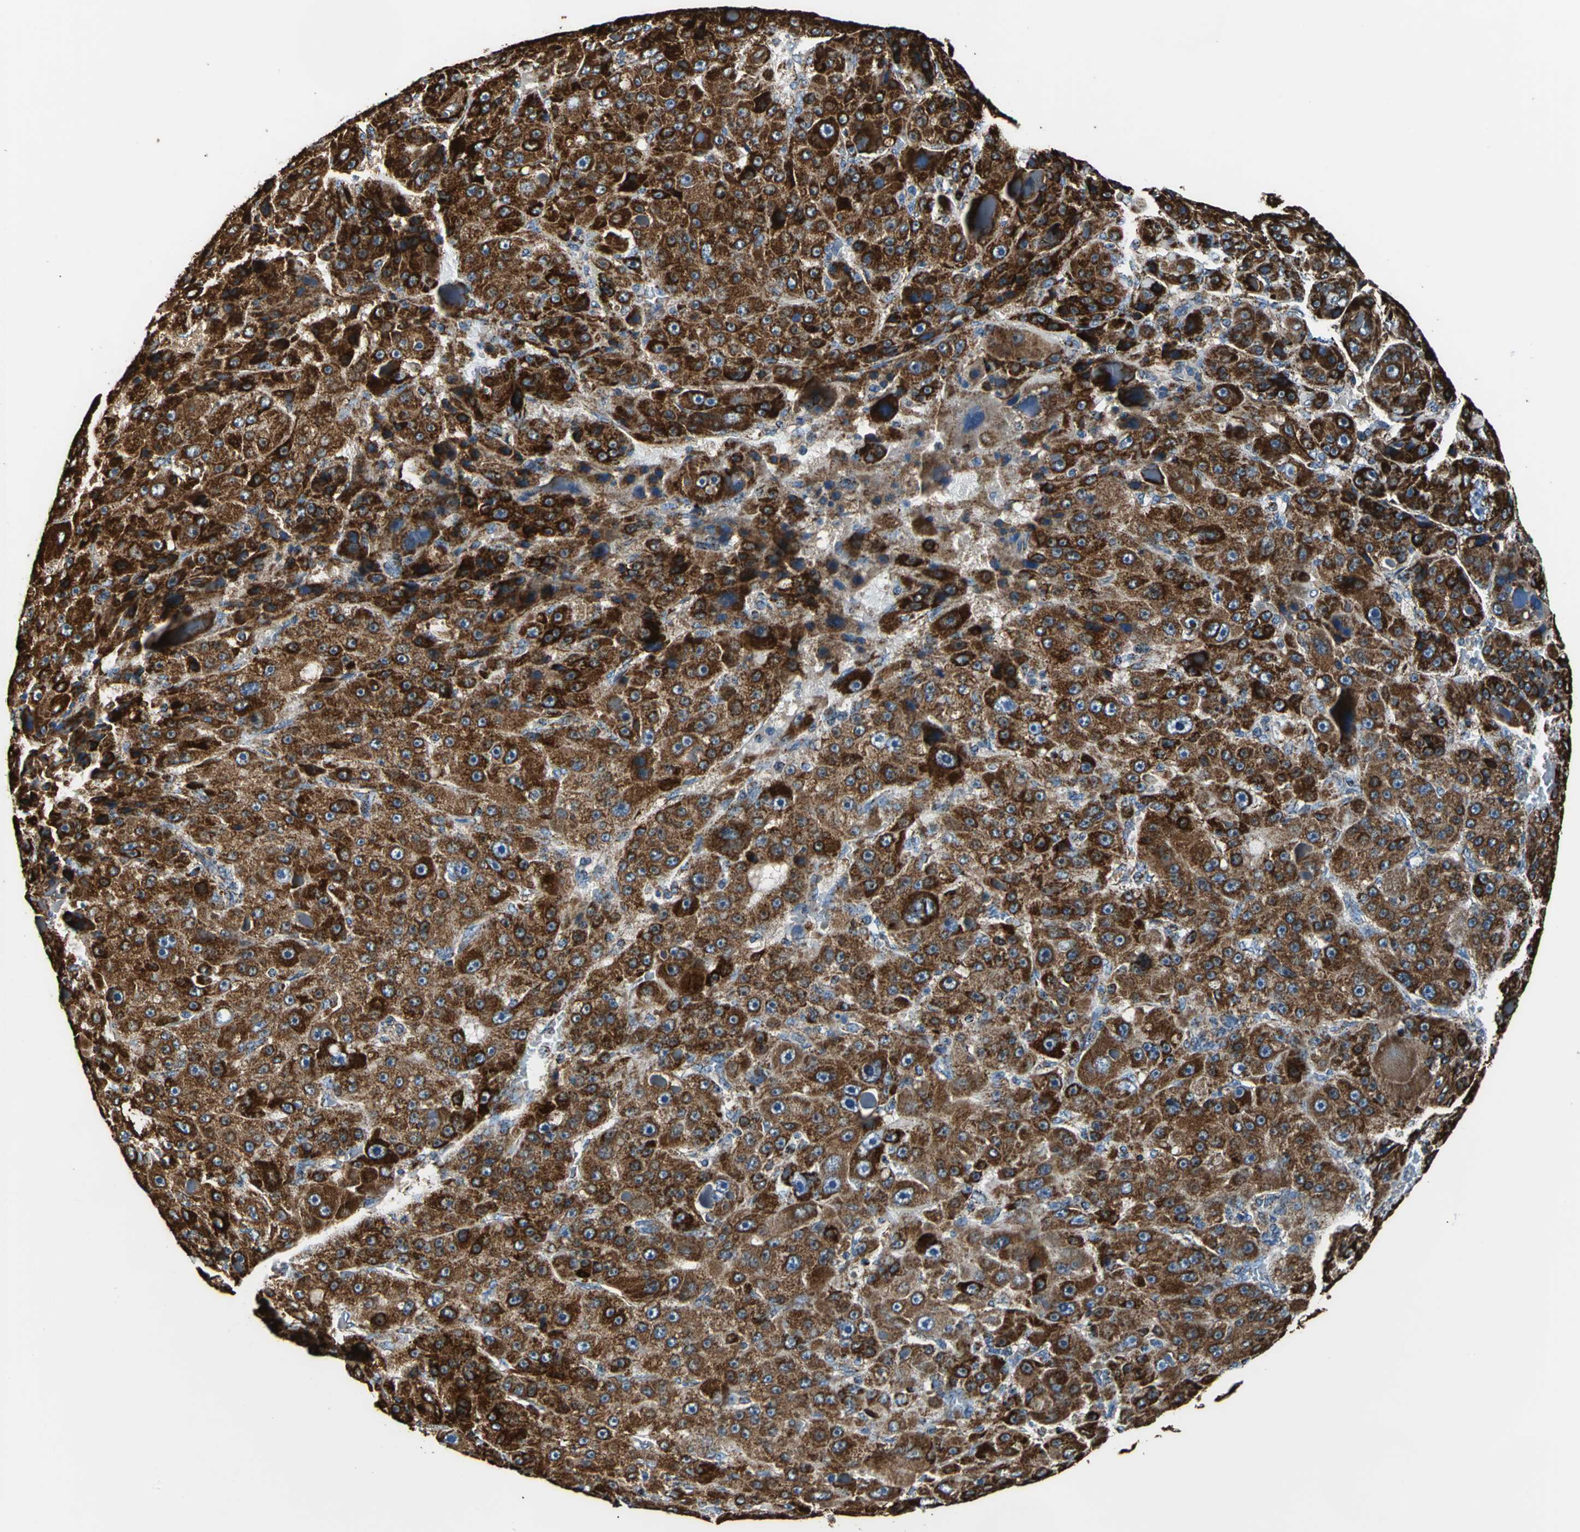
{"staining": {"intensity": "strong", "quantity": ">75%", "location": "cytoplasmic/membranous"}, "tissue": "liver cancer", "cell_type": "Tumor cells", "image_type": "cancer", "snomed": [{"axis": "morphology", "description": "Carcinoma, Hepatocellular, NOS"}, {"axis": "topography", "description": "Liver"}], "caption": "Immunohistochemistry (IHC) of liver cancer (hepatocellular carcinoma) demonstrates high levels of strong cytoplasmic/membranous positivity in approximately >75% of tumor cells.", "gene": "ECH1", "patient": {"sex": "male", "age": 76}}